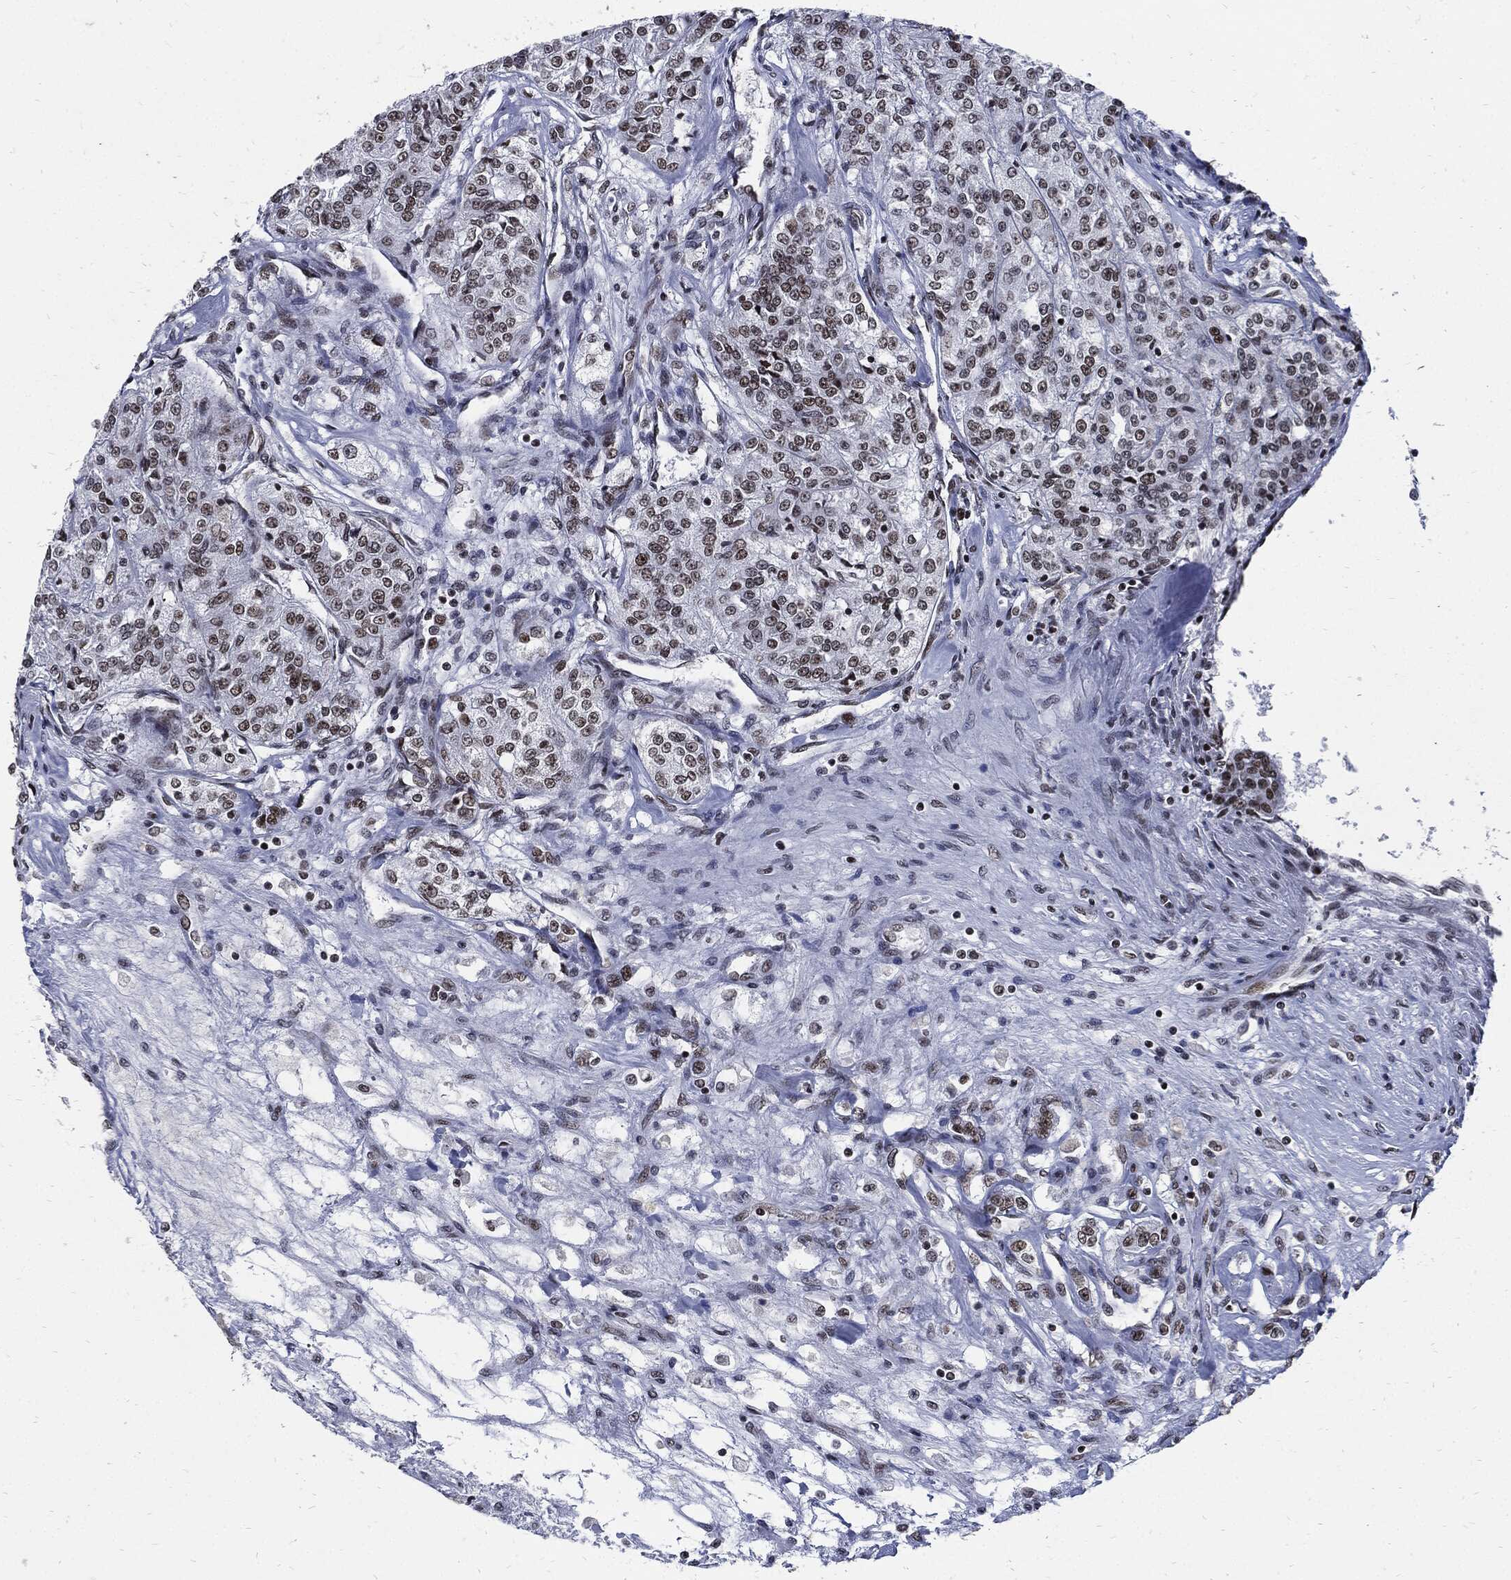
{"staining": {"intensity": "weak", "quantity": "25%-75%", "location": "nuclear"}, "tissue": "renal cancer", "cell_type": "Tumor cells", "image_type": "cancer", "snomed": [{"axis": "morphology", "description": "Adenocarcinoma, NOS"}, {"axis": "topography", "description": "Kidney"}], "caption": "Approximately 25%-75% of tumor cells in human renal cancer reveal weak nuclear protein positivity as visualized by brown immunohistochemical staining.", "gene": "TERF2", "patient": {"sex": "female", "age": 63}}